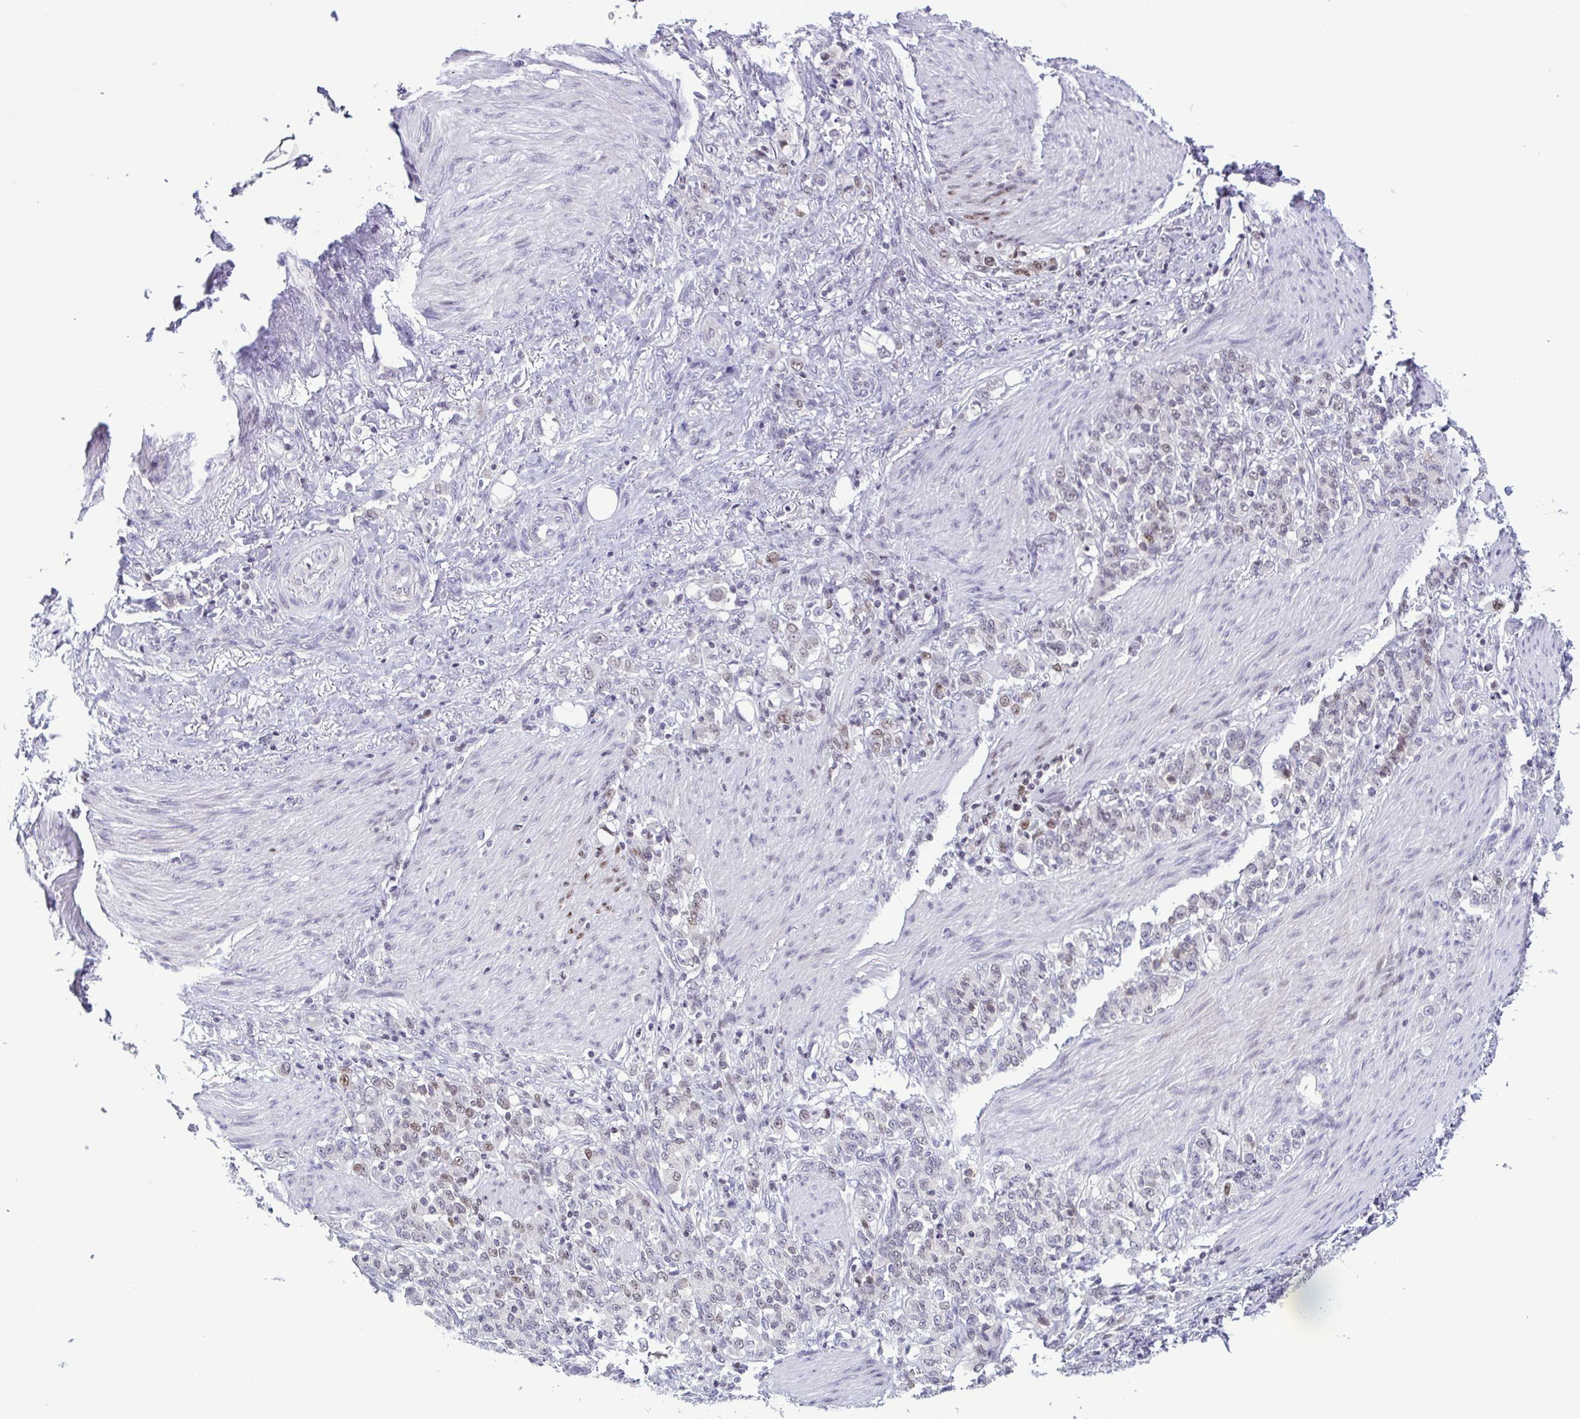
{"staining": {"intensity": "negative", "quantity": "none", "location": "none"}, "tissue": "stomach cancer", "cell_type": "Tumor cells", "image_type": "cancer", "snomed": [{"axis": "morphology", "description": "Adenocarcinoma, NOS"}, {"axis": "topography", "description": "Stomach"}], "caption": "This is an immunohistochemistry histopathology image of human adenocarcinoma (stomach). There is no expression in tumor cells.", "gene": "IRF1", "patient": {"sex": "female", "age": 79}}